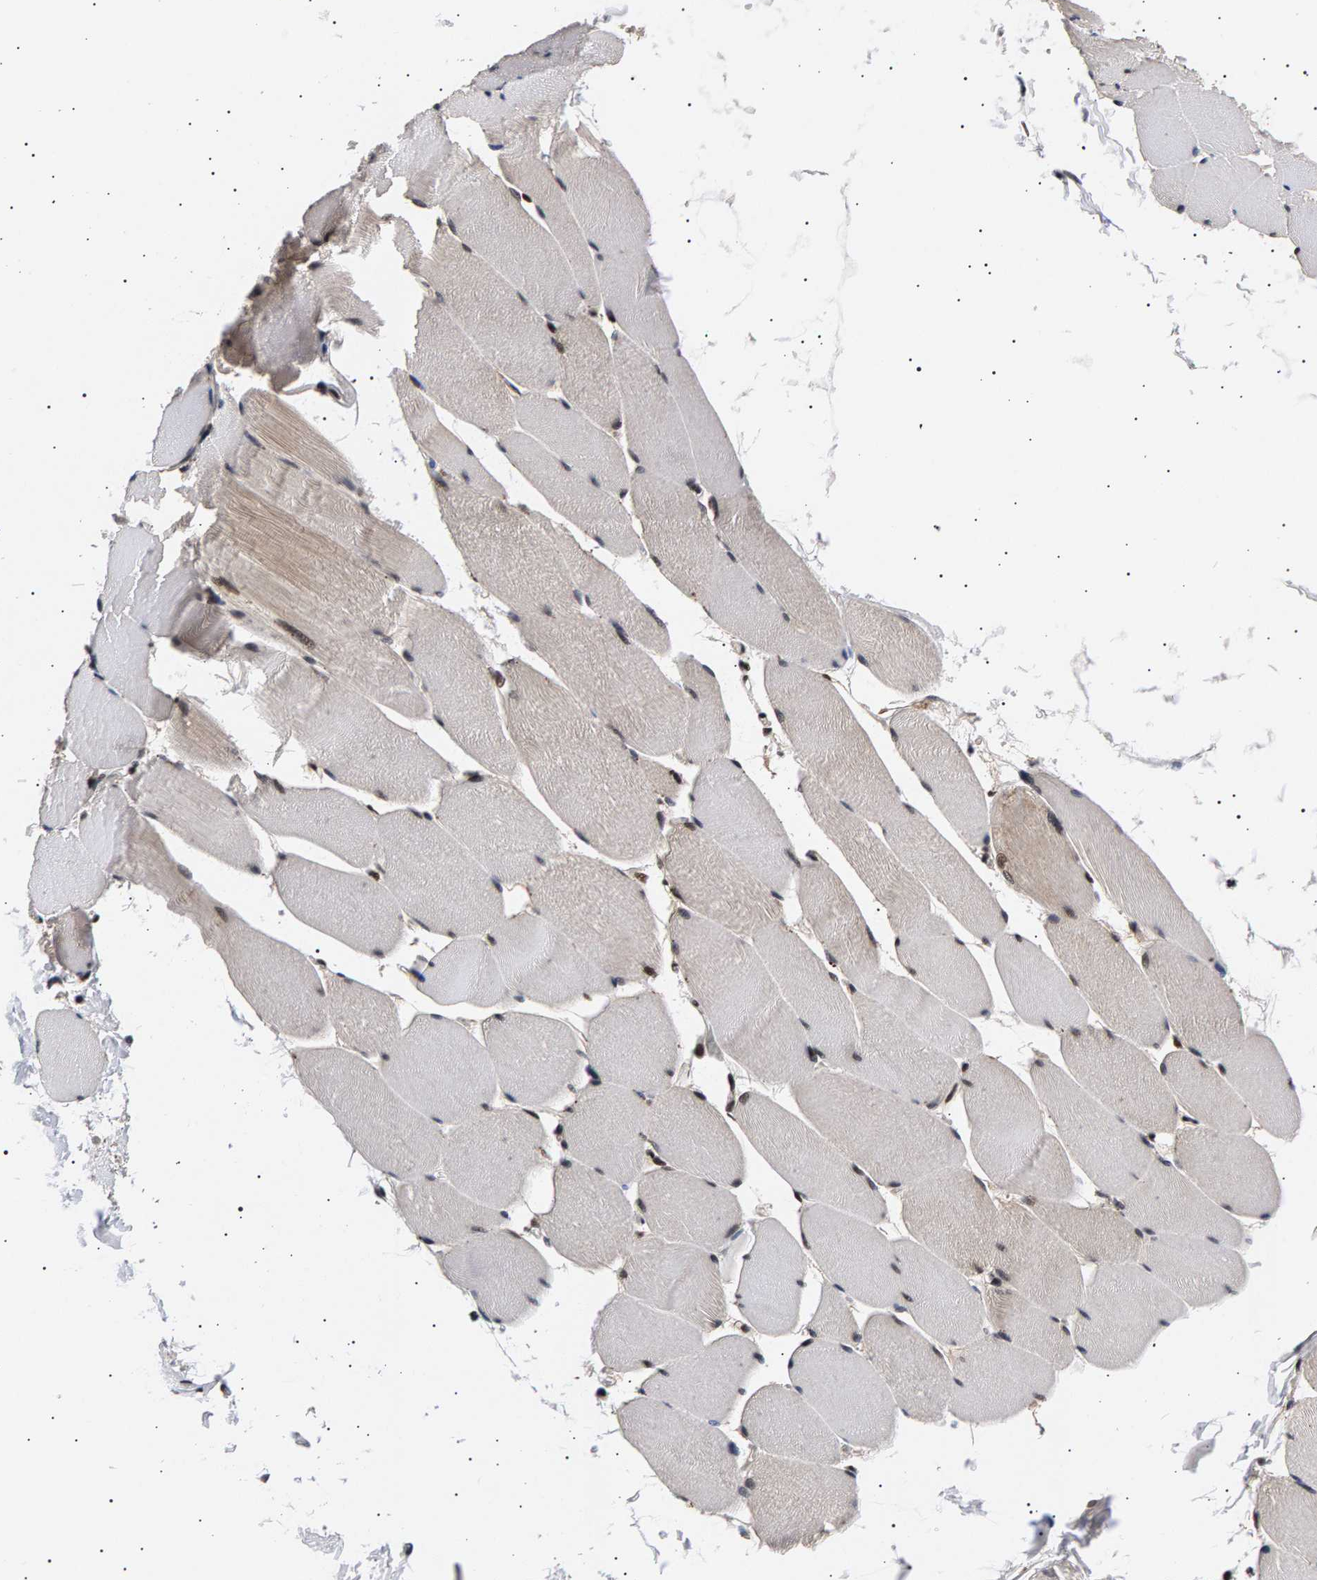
{"staining": {"intensity": "moderate", "quantity": "<25%", "location": "nuclear"}, "tissue": "skeletal muscle", "cell_type": "Myocytes", "image_type": "normal", "snomed": [{"axis": "morphology", "description": "Normal tissue, NOS"}, {"axis": "topography", "description": "Skeletal muscle"}], "caption": "Immunohistochemical staining of unremarkable skeletal muscle displays moderate nuclear protein staining in about <25% of myocytes. (DAB IHC with brightfield microscopy, high magnification).", "gene": "ANKRD40", "patient": {"sex": "male", "age": 62}}